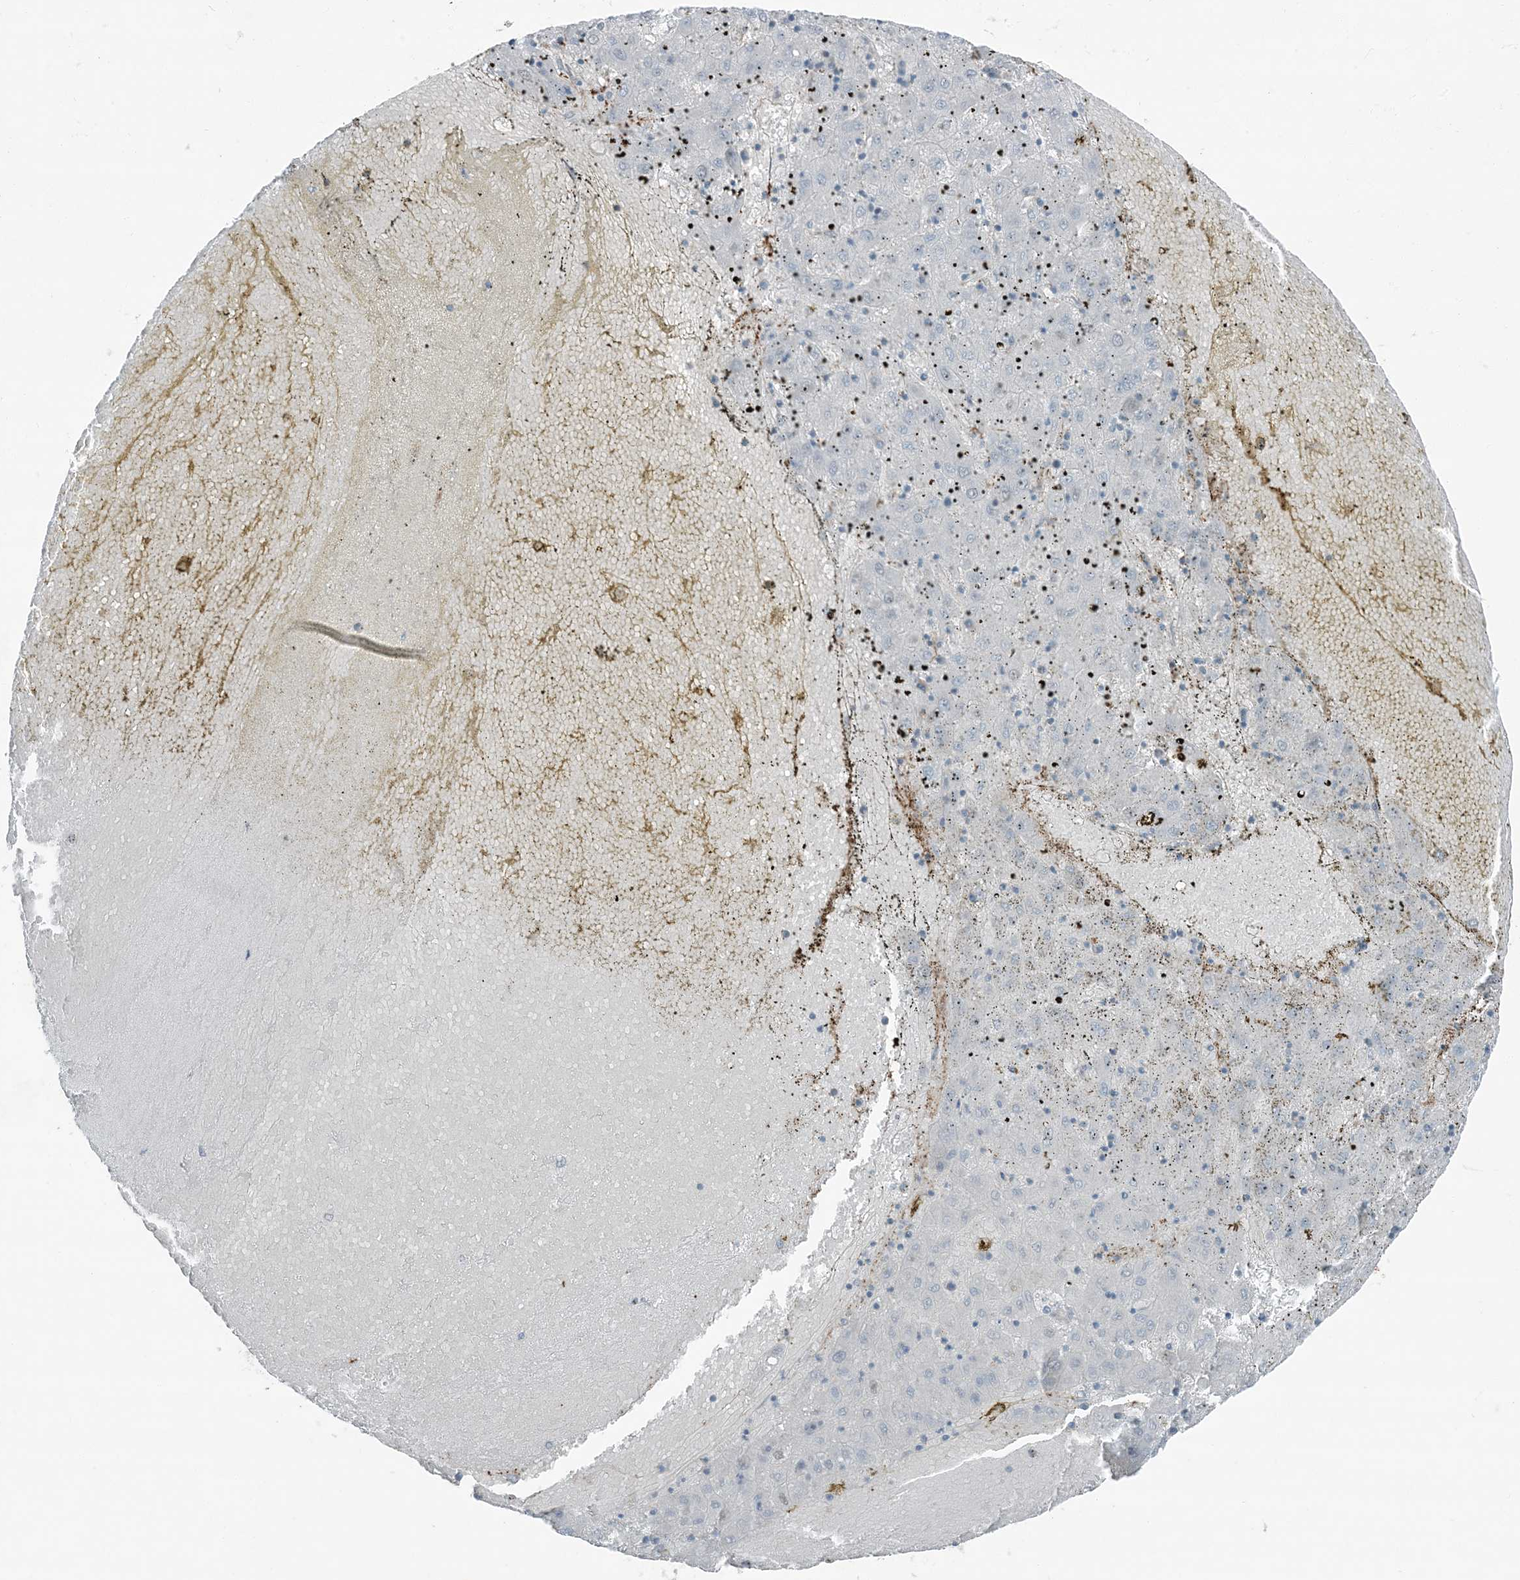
{"staining": {"intensity": "negative", "quantity": "none", "location": "none"}, "tissue": "liver cancer", "cell_type": "Tumor cells", "image_type": "cancer", "snomed": [{"axis": "morphology", "description": "Carcinoma, Hepatocellular, NOS"}, {"axis": "topography", "description": "Liver"}], "caption": "A high-resolution micrograph shows immunohistochemistry staining of liver hepatocellular carcinoma, which reveals no significant positivity in tumor cells.", "gene": "APOBEC3C", "patient": {"sex": "male", "age": 72}}